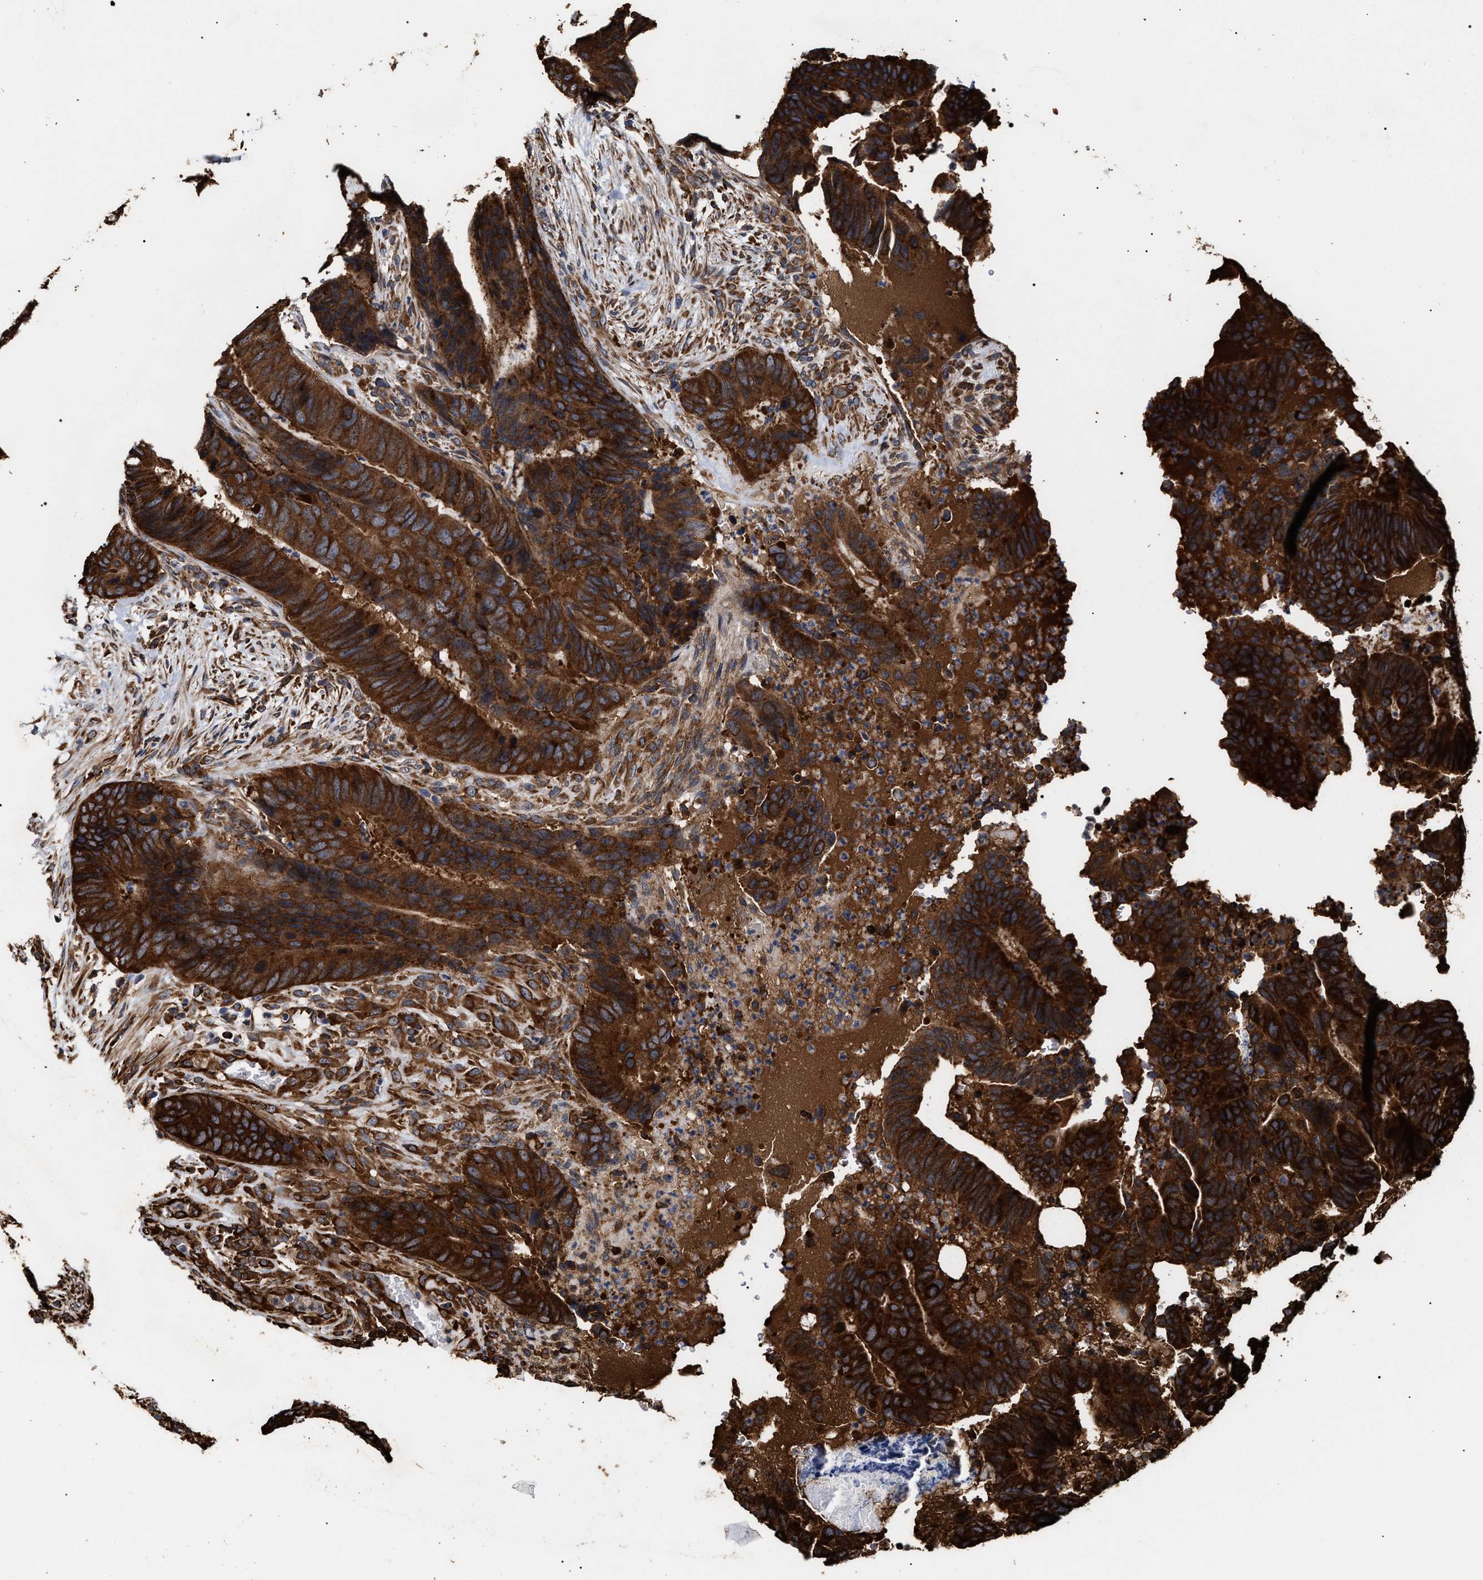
{"staining": {"intensity": "strong", "quantity": ">75%", "location": "cytoplasmic/membranous"}, "tissue": "colorectal cancer", "cell_type": "Tumor cells", "image_type": "cancer", "snomed": [{"axis": "morphology", "description": "Adenocarcinoma, NOS"}, {"axis": "topography", "description": "Colon"}], "caption": "This is a micrograph of immunohistochemistry staining of colorectal adenocarcinoma, which shows strong positivity in the cytoplasmic/membranous of tumor cells.", "gene": "SERBP1", "patient": {"sex": "male", "age": 56}}